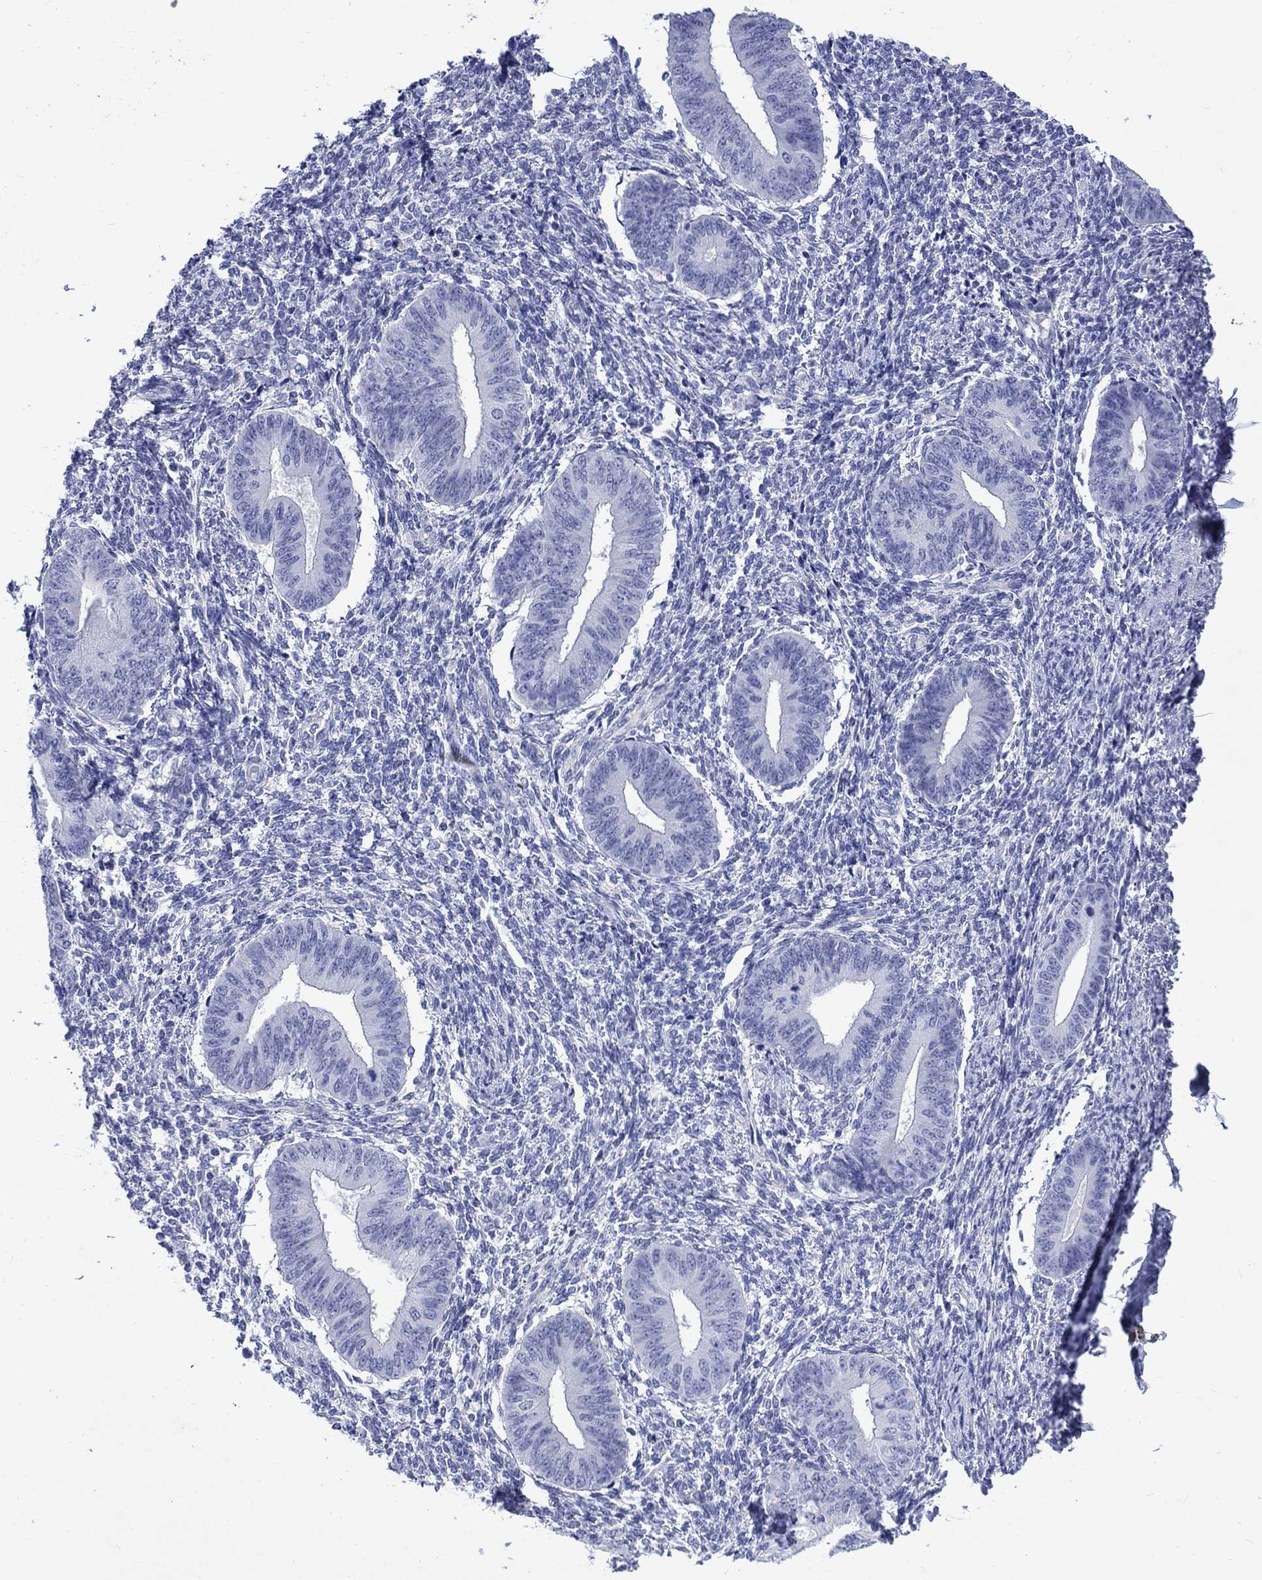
{"staining": {"intensity": "negative", "quantity": "none", "location": "none"}, "tissue": "endometrium", "cell_type": "Cells in endometrial stroma", "image_type": "normal", "snomed": [{"axis": "morphology", "description": "Normal tissue, NOS"}, {"axis": "topography", "description": "Endometrium"}], "caption": "Immunohistochemistry (IHC) image of benign endometrium stained for a protein (brown), which exhibits no positivity in cells in endometrial stroma. (Stains: DAB (3,3'-diaminobenzidine) IHC with hematoxylin counter stain, Microscopy: brightfield microscopy at high magnification).", "gene": "CACNG3", "patient": {"sex": "female", "age": 47}}